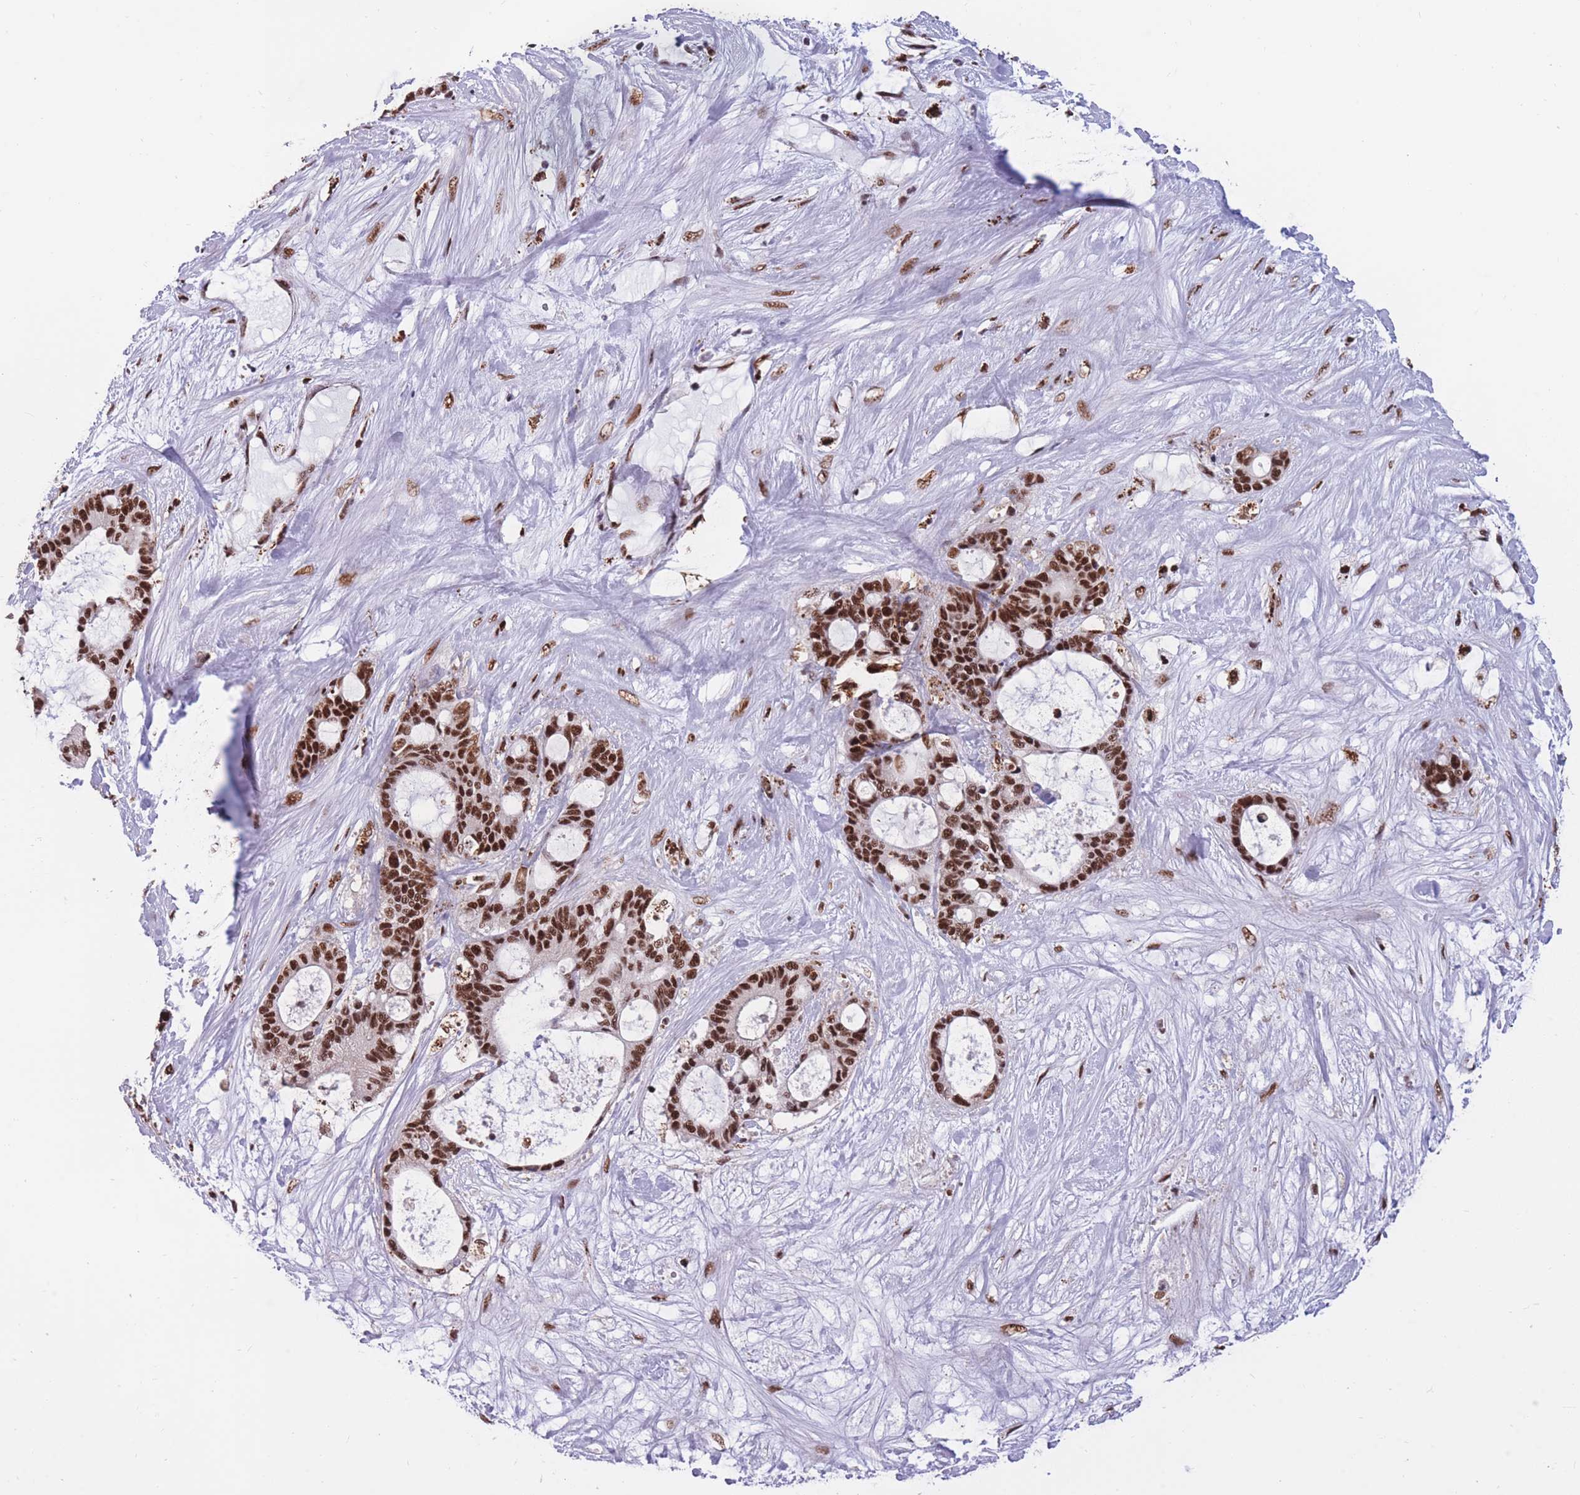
{"staining": {"intensity": "strong", "quantity": ">75%", "location": "nuclear"}, "tissue": "liver cancer", "cell_type": "Tumor cells", "image_type": "cancer", "snomed": [{"axis": "morphology", "description": "Normal tissue, NOS"}, {"axis": "morphology", "description": "Cholangiocarcinoma"}, {"axis": "topography", "description": "Liver"}, {"axis": "topography", "description": "Peripheral nerve tissue"}], "caption": "Cholangiocarcinoma (liver) was stained to show a protein in brown. There is high levels of strong nuclear staining in about >75% of tumor cells.", "gene": "PRPF19", "patient": {"sex": "female", "age": 73}}